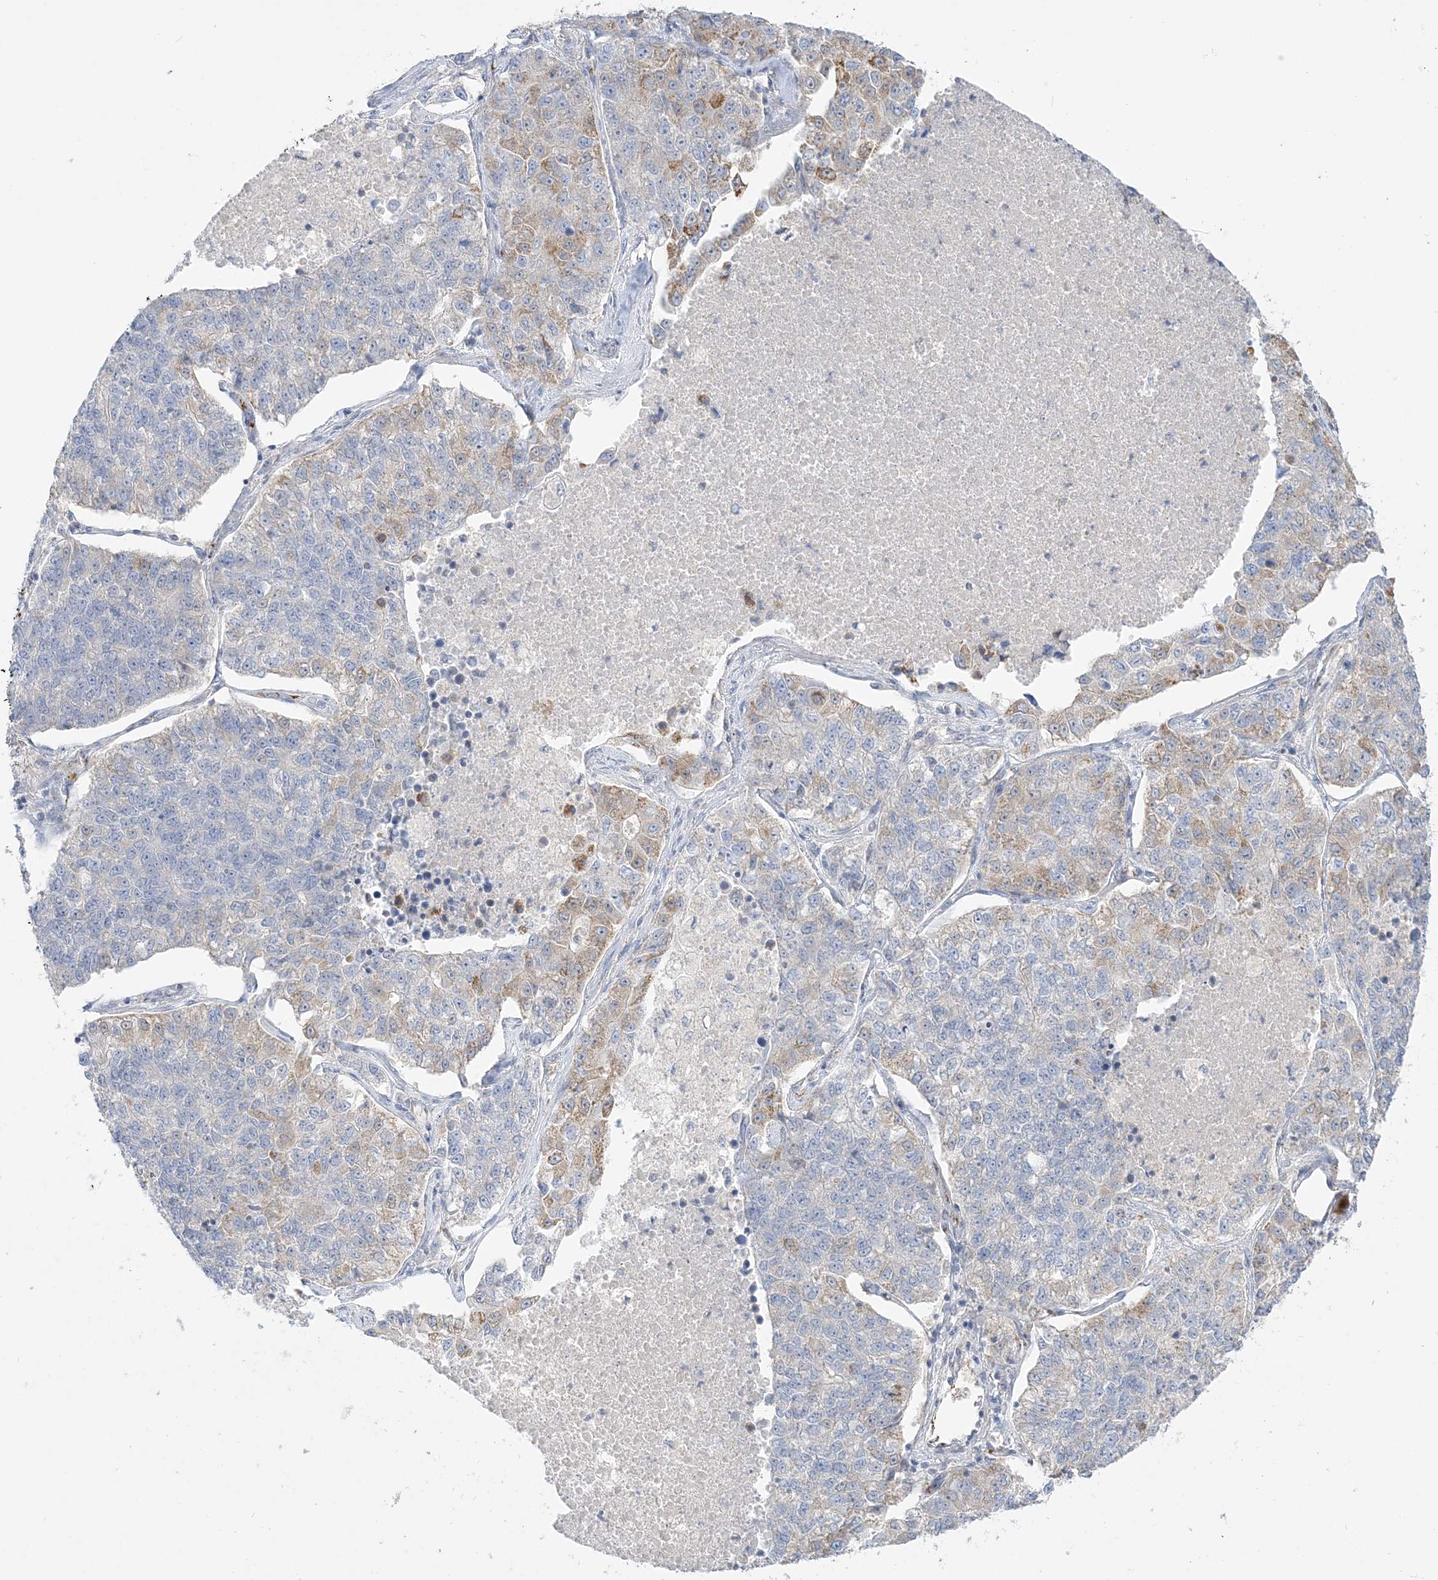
{"staining": {"intensity": "moderate", "quantity": "<25%", "location": "cytoplasmic/membranous"}, "tissue": "lung cancer", "cell_type": "Tumor cells", "image_type": "cancer", "snomed": [{"axis": "morphology", "description": "Adenocarcinoma, NOS"}, {"axis": "topography", "description": "Lung"}], "caption": "Lung cancer was stained to show a protein in brown. There is low levels of moderate cytoplasmic/membranous positivity in about <25% of tumor cells.", "gene": "INPP1", "patient": {"sex": "male", "age": 49}}